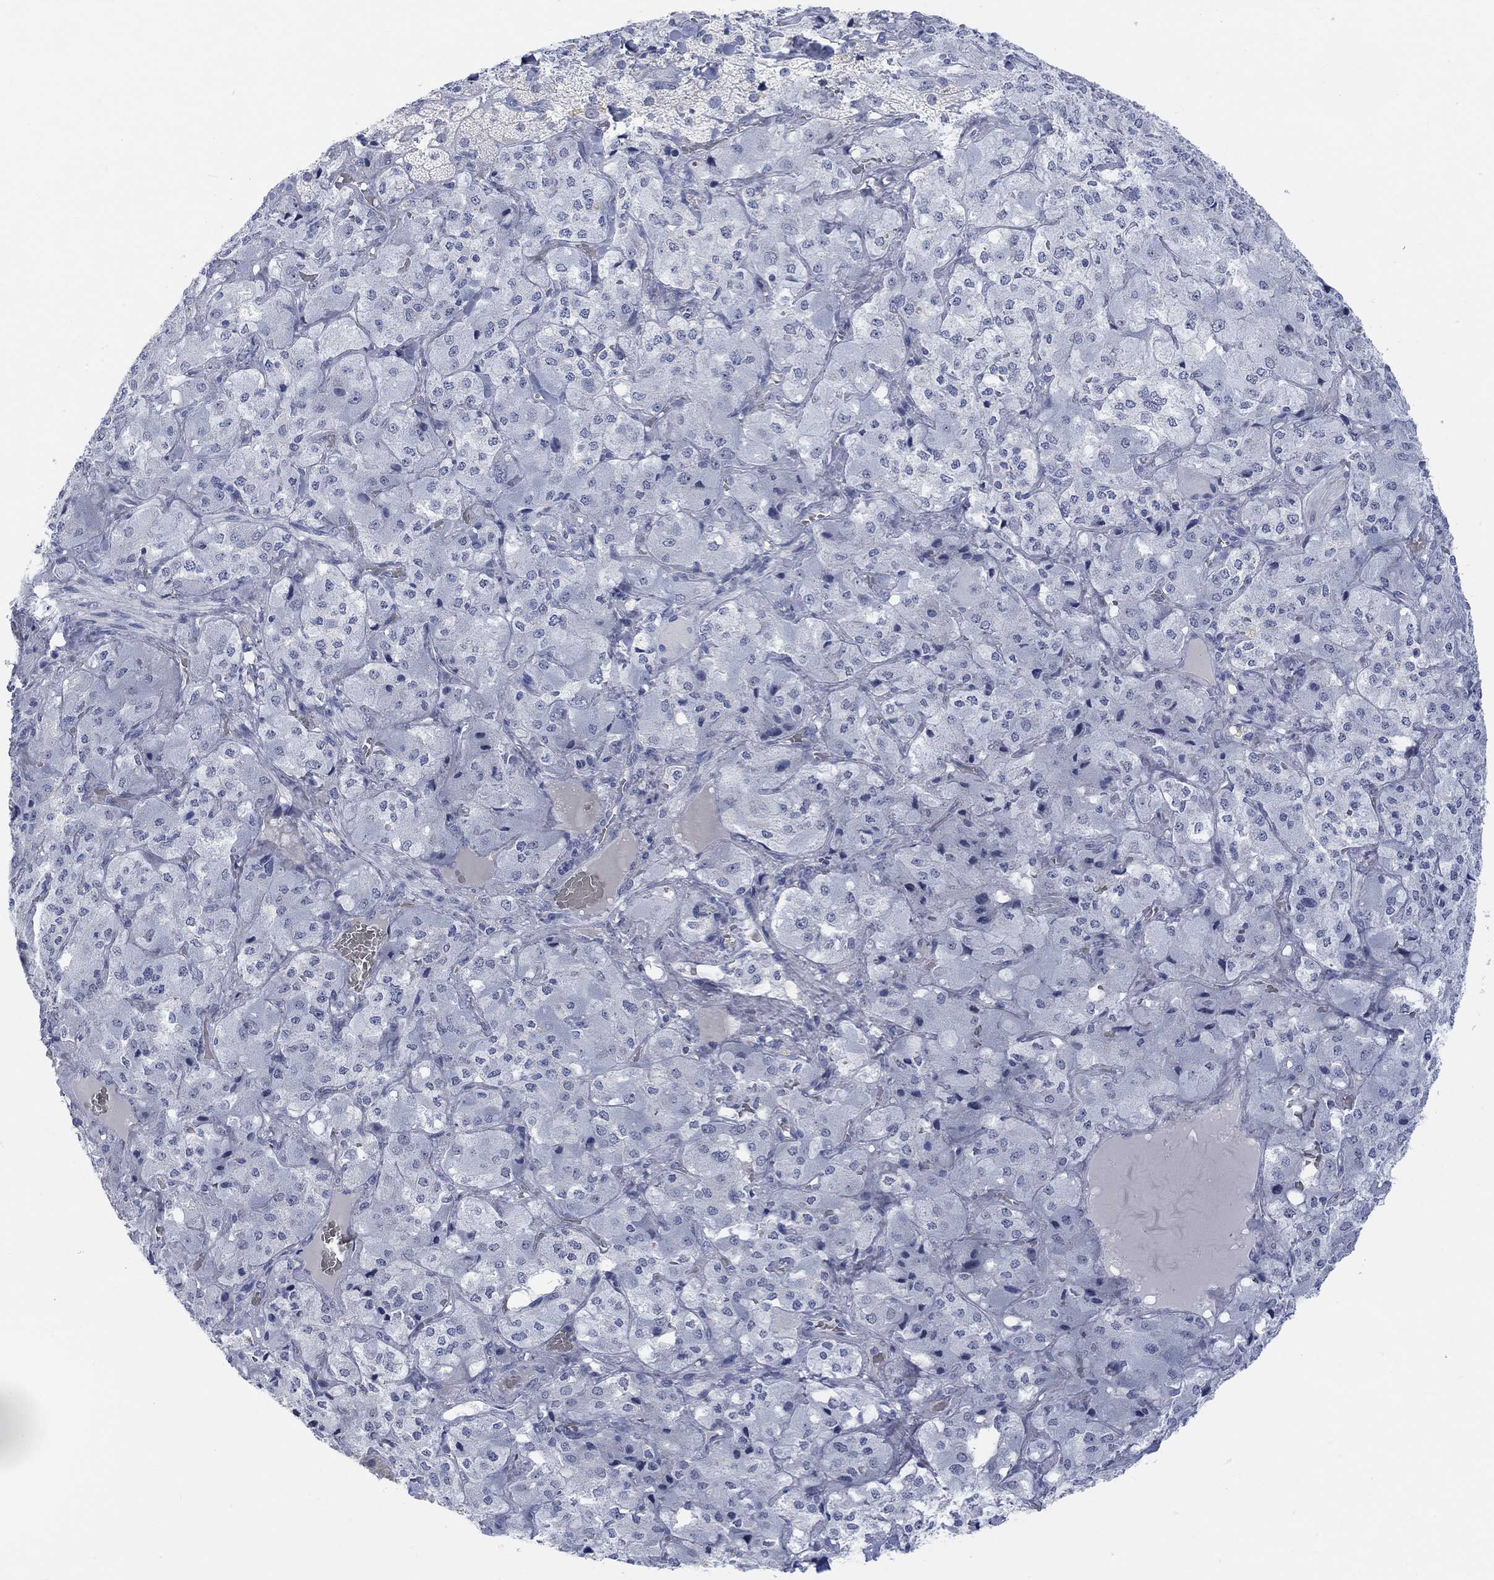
{"staining": {"intensity": "negative", "quantity": "none", "location": "none"}, "tissue": "adrenal gland", "cell_type": "Glandular cells", "image_type": "normal", "snomed": [{"axis": "morphology", "description": "Normal tissue, NOS"}, {"axis": "topography", "description": "Adrenal gland"}], "caption": "This image is of unremarkable adrenal gland stained with immunohistochemistry (IHC) to label a protein in brown with the nuclei are counter-stained blue. There is no expression in glandular cells. Brightfield microscopy of immunohistochemistry stained with DAB (brown) and hematoxylin (blue), captured at high magnification.", "gene": "AK8", "patient": {"sex": "male", "age": 57}}